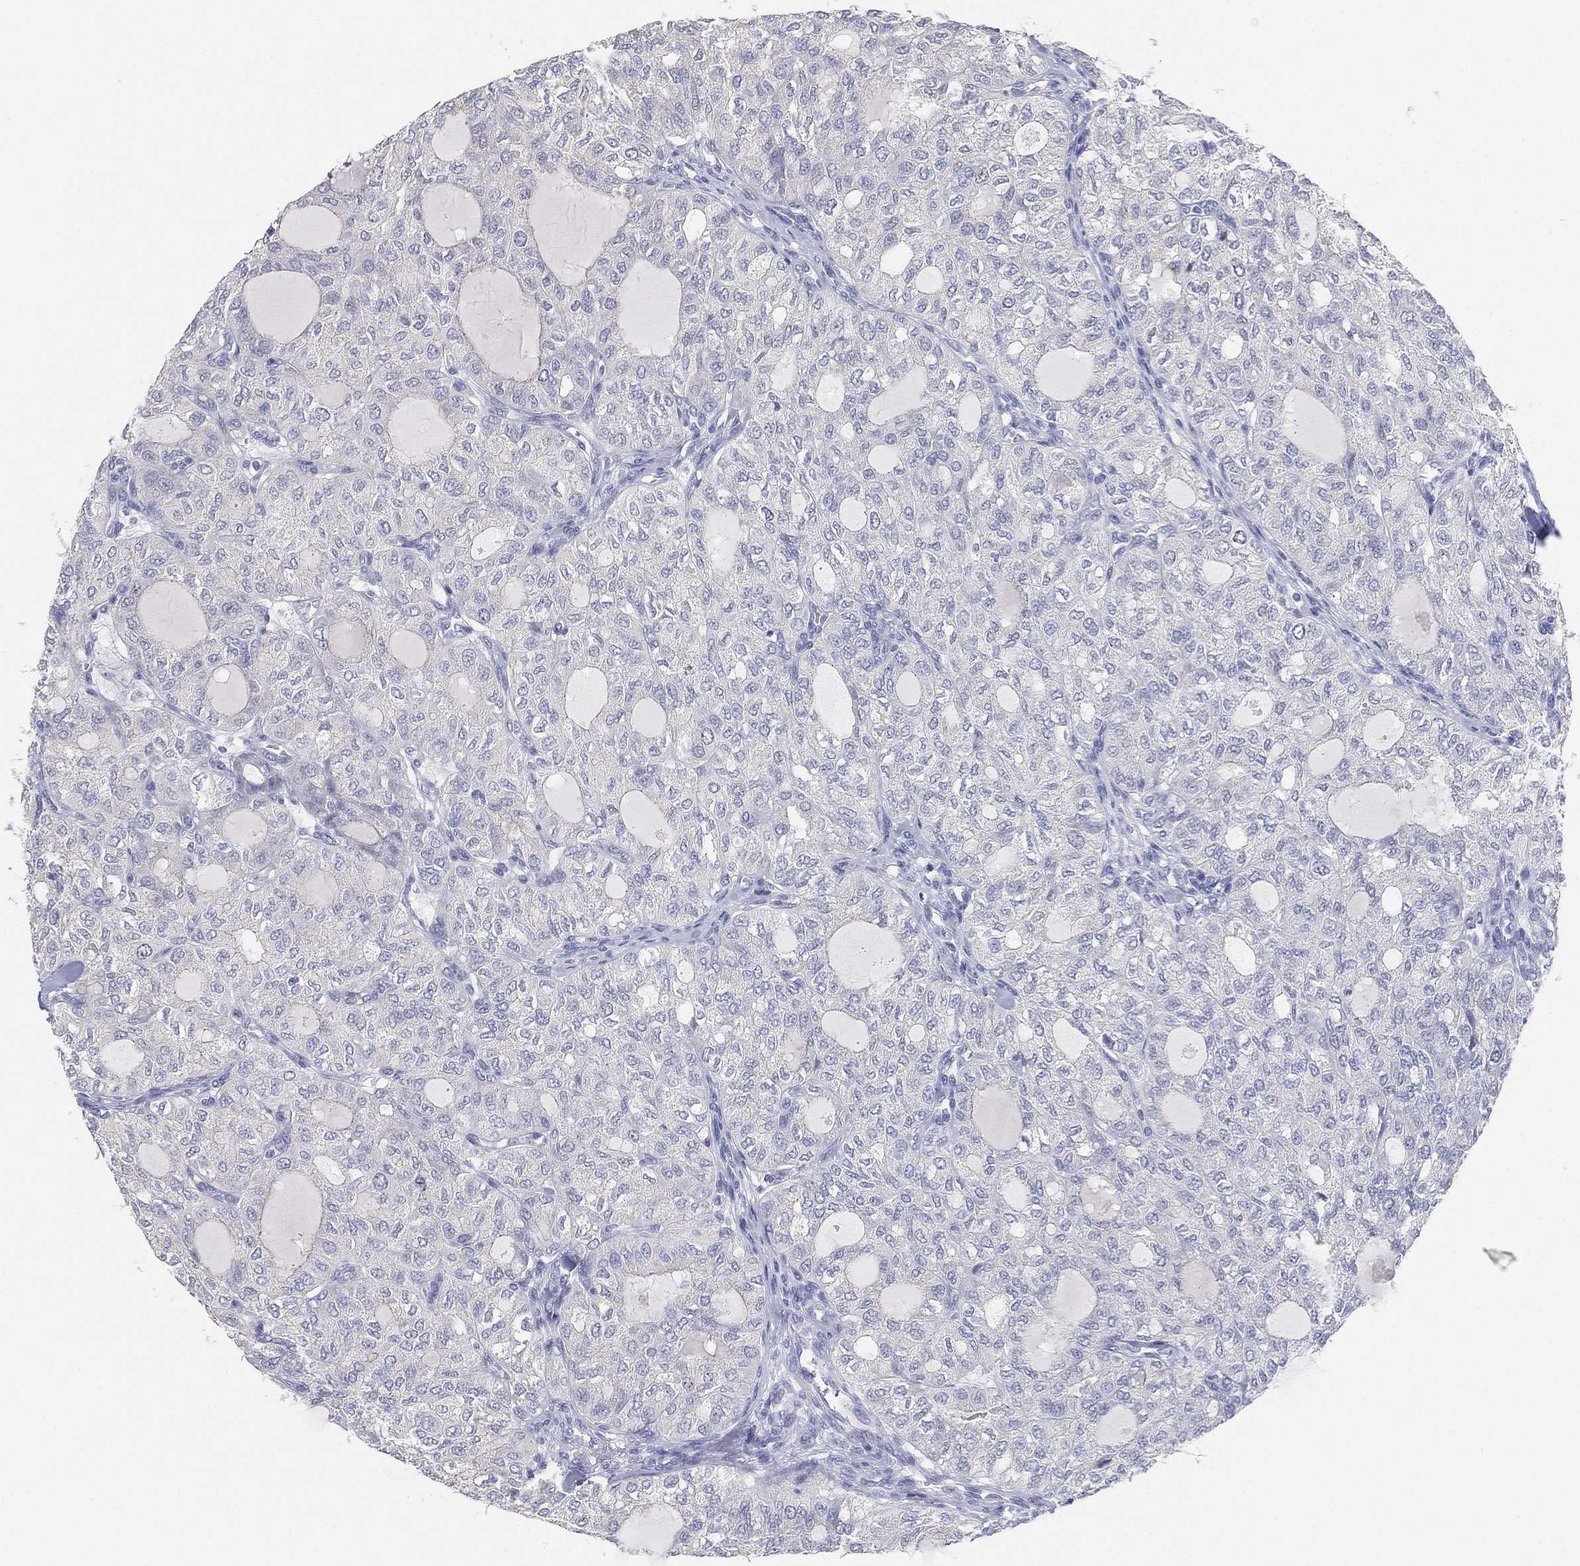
{"staining": {"intensity": "negative", "quantity": "none", "location": "none"}, "tissue": "thyroid cancer", "cell_type": "Tumor cells", "image_type": "cancer", "snomed": [{"axis": "morphology", "description": "Follicular adenoma carcinoma, NOS"}, {"axis": "topography", "description": "Thyroid gland"}], "caption": "Image shows no significant protein staining in tumor cells of thyroid cancer.", "gene": "FAM187B", "patient": {"sex": "male", "age": 75}}